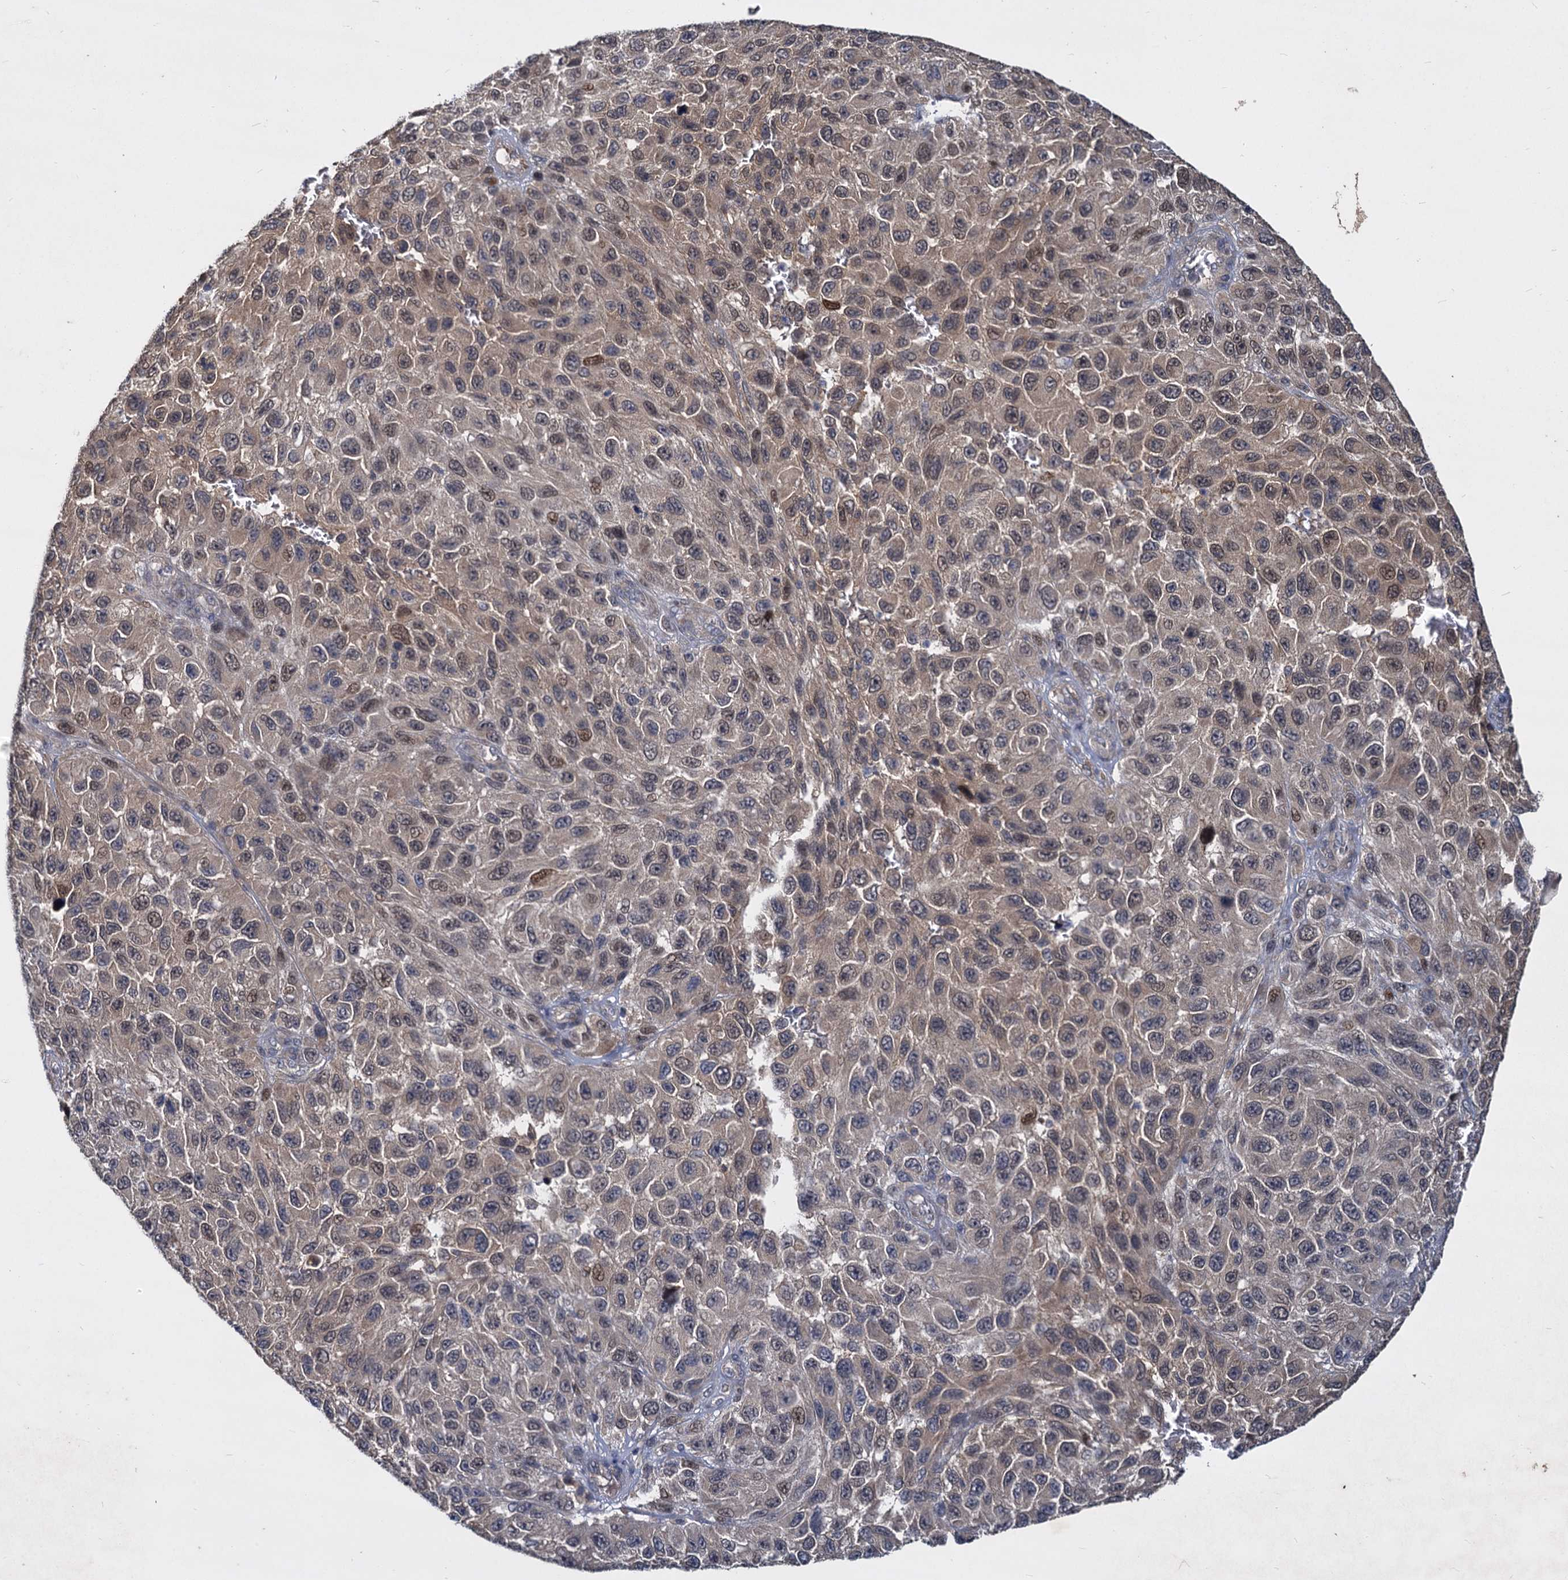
{"staining": {"intensity": "weak", "quantity": "25%-75%", "location": "cytoplasmic/membranous,nuclear"}, "tissue": "melanoma", "cell_type": "Tumor cells", "image_type": "cancer", "snomed": [{"axis": "morphology", "description": "Normal tissue, NOS"}, {"axis": "morphology", "description": "Malignant melanoma, NOS"}, {"axis": "topography", "description": "Skin"}], "caption": "IHC micrograph of human malignant melanoma stained for a protein (brown), which exhibits low levels of weak cytoplasmic/membranous and nuclear positivity in about 25%-75% of tumor cells.", "gene": "CCDC184", "patient": {"sex": "female", "age": 96}}